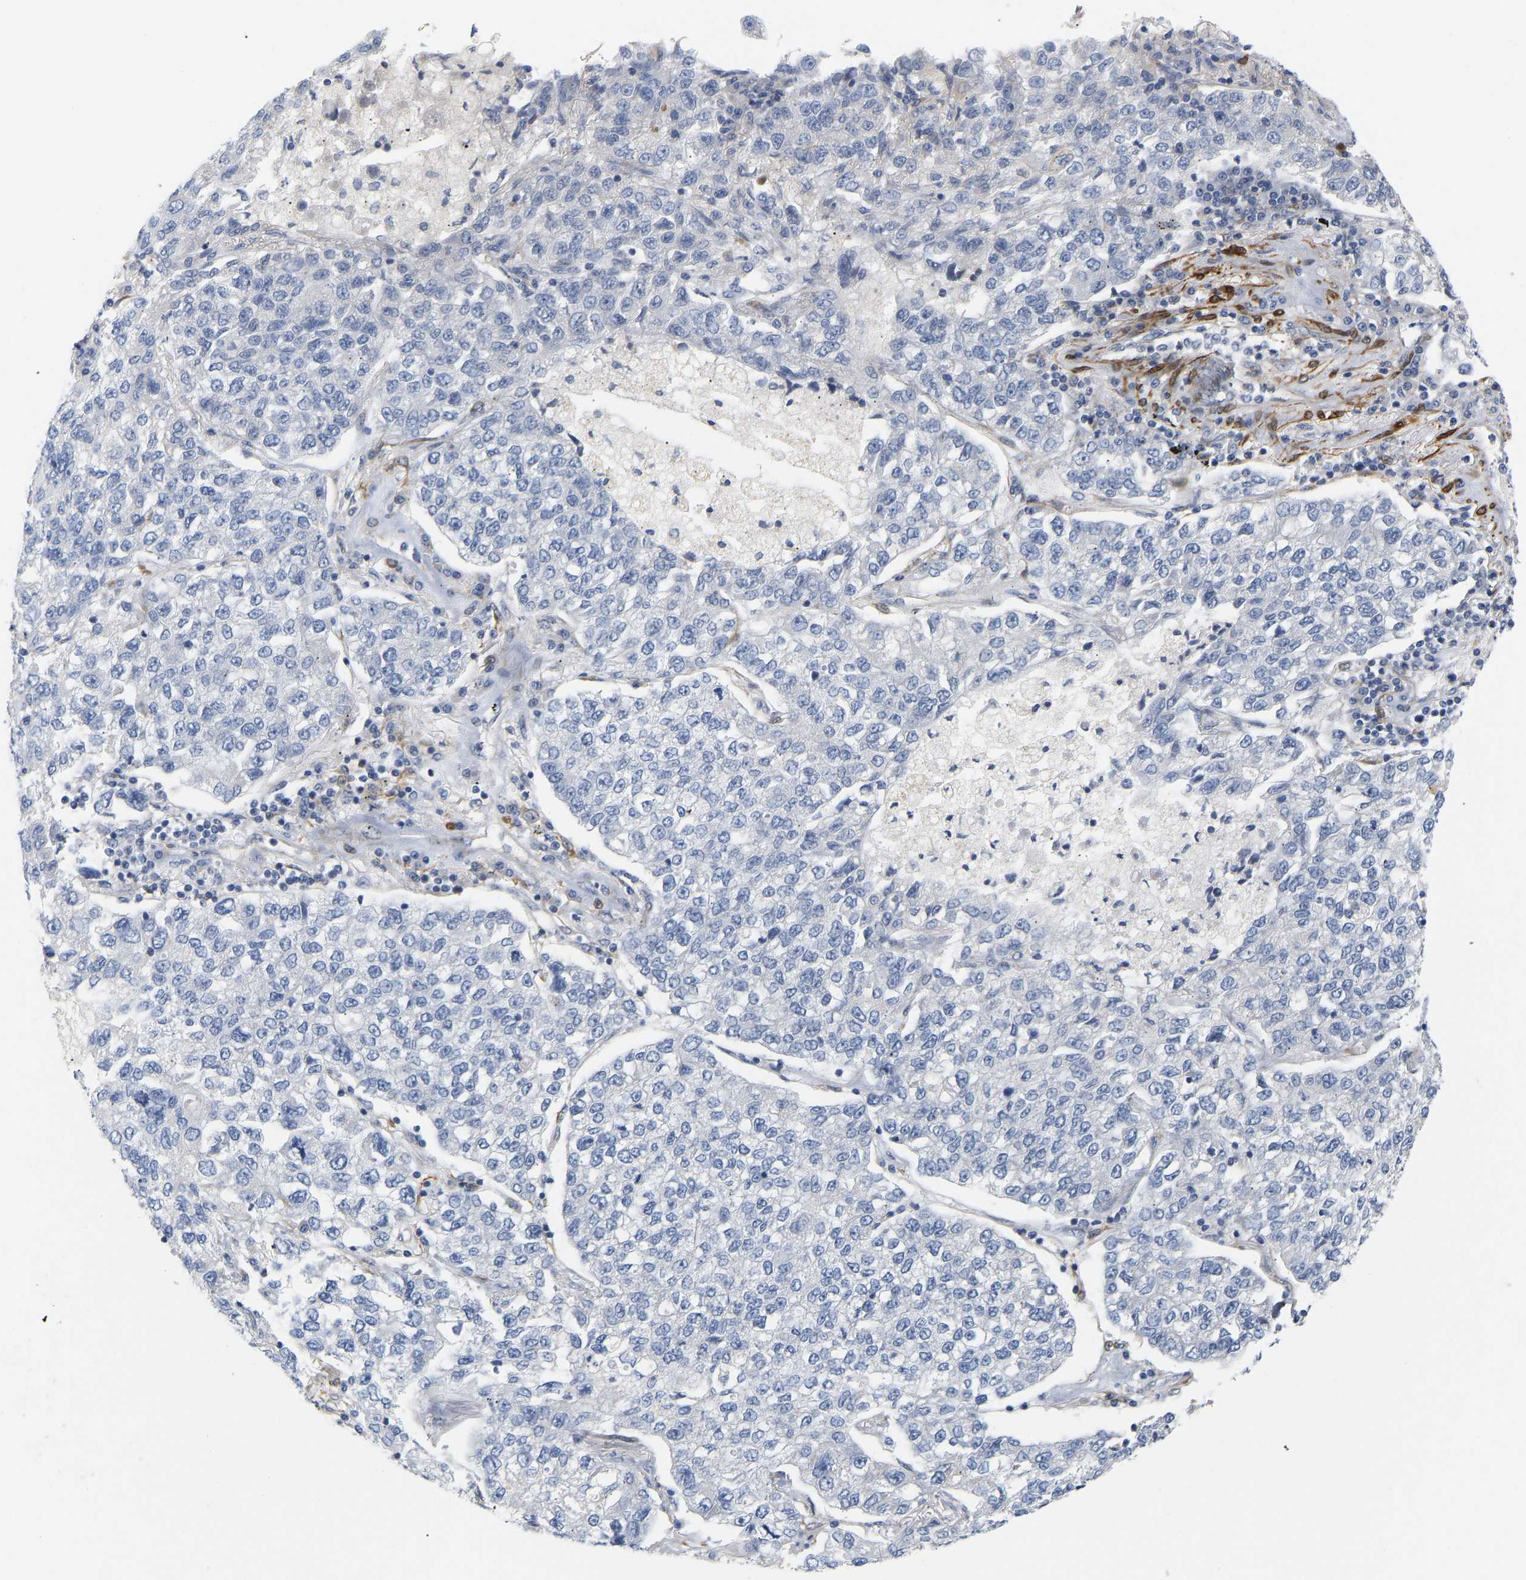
{"staining": {"intensity": "negative", "quantity": "none", "location": "none"}, "tissue": "lung cancer", "cell_type": "Tumor cells", "image_type": "cancer", "snomed": [{"axis": "morphology", "description": "Adenocarcinoma, NOS"}, {"axis": "topography", "description": "Lung"}], "caption": "Tumor cells are negative for brown protein staining in lung cancer (adenocarcinoma).", "gene": "SLC30A7", "patient": {"sex": "male", "age": 49}}